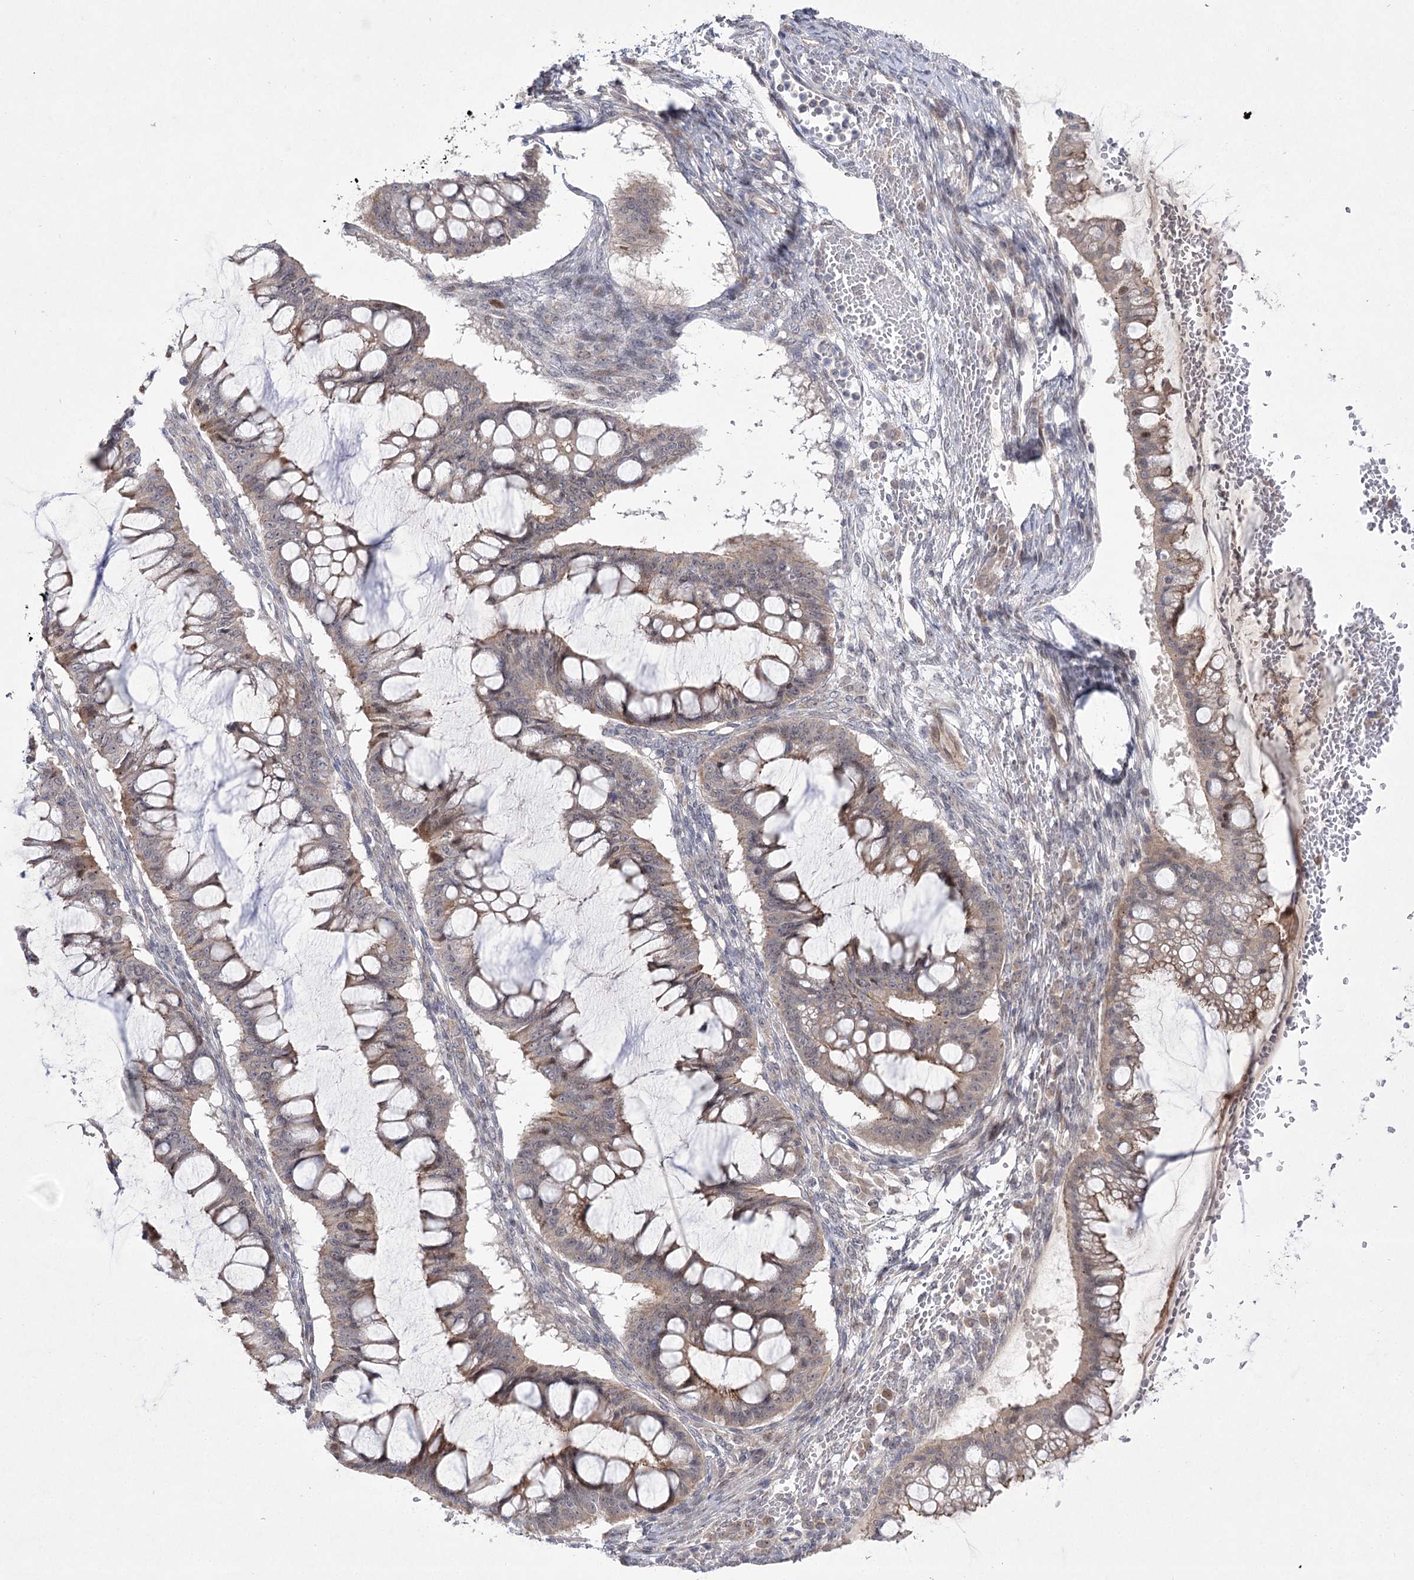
{"staining": {"intensity": "moderate", "quantity": "25%-75%", "location": "cytoplasmic/membranous"}, "tissue": "ovarian cancer", "cell_type": "Tumor cells", "image_type": "cancer", "snomed": [{"axis": "morphology", "description": "Cystadenocarcinoma, mucinous, NOS"}, {"axis": "topography", "description": "Ovary"}], "caption": "A photomicrograph of ovarian mucinous cystadenocarcinoma stained for a protein demonstrates moderate cytoplasmic/membranous brown staining in tumor cells.", "gene": "ARHGAP32", "patient": {"sex": "female", "age": 73}}